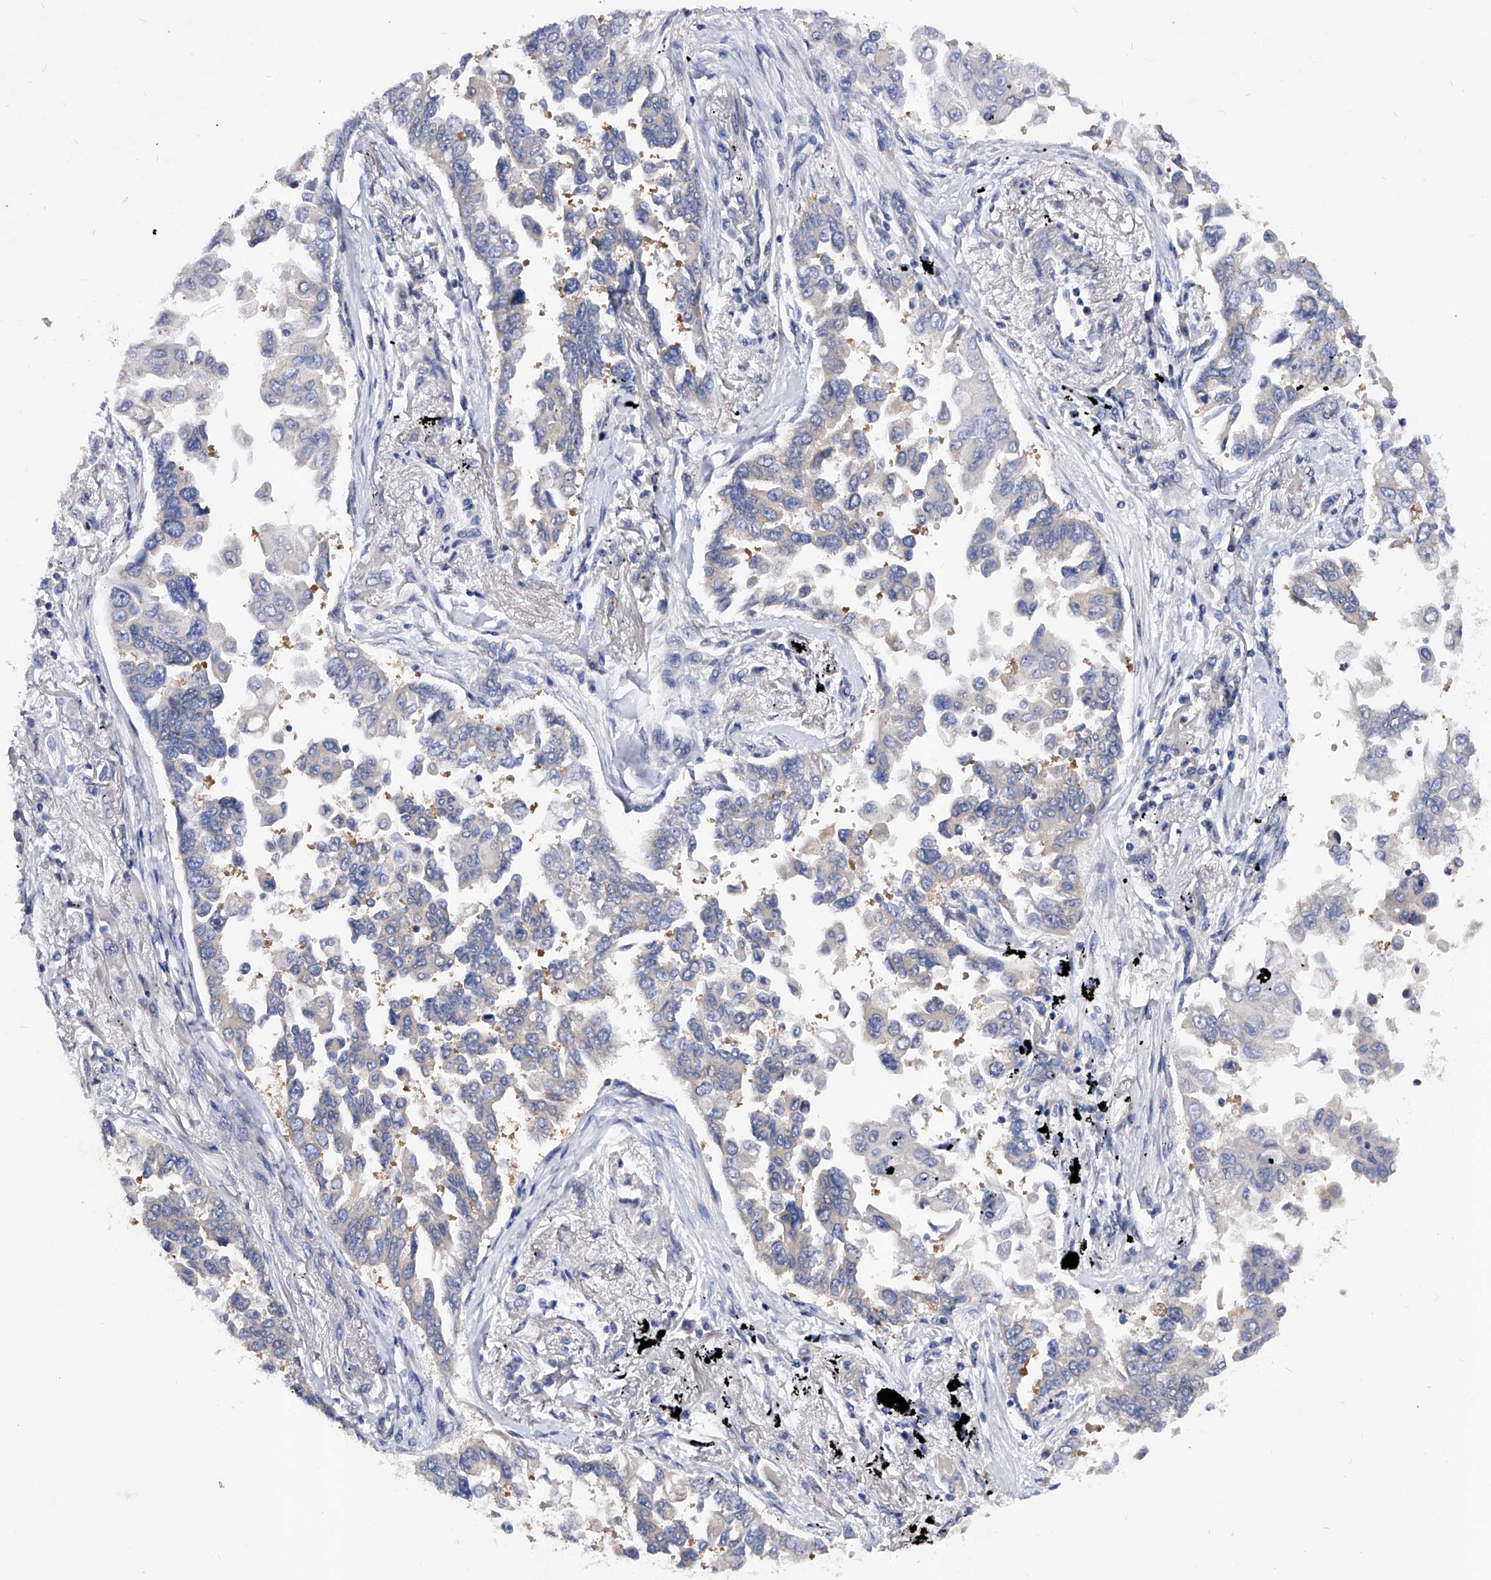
{"staining": {"intensity": "negative", "quantity": "none", "location": "none"}, "tissue": "lung cancer", "cell_type": "Tumor cells", "image_type": "cancer", "snomed": [{"axis": "morphology", "description": "Adenocarcinoma, NOS"}, {"axis": "topography", "description": "Lung"}], "caption": "Tumor cells show no significant protein positivity in lung adenocarcinoma.", "gene": "PPP5C", "patient": {"sex": "female", "age": 67}}